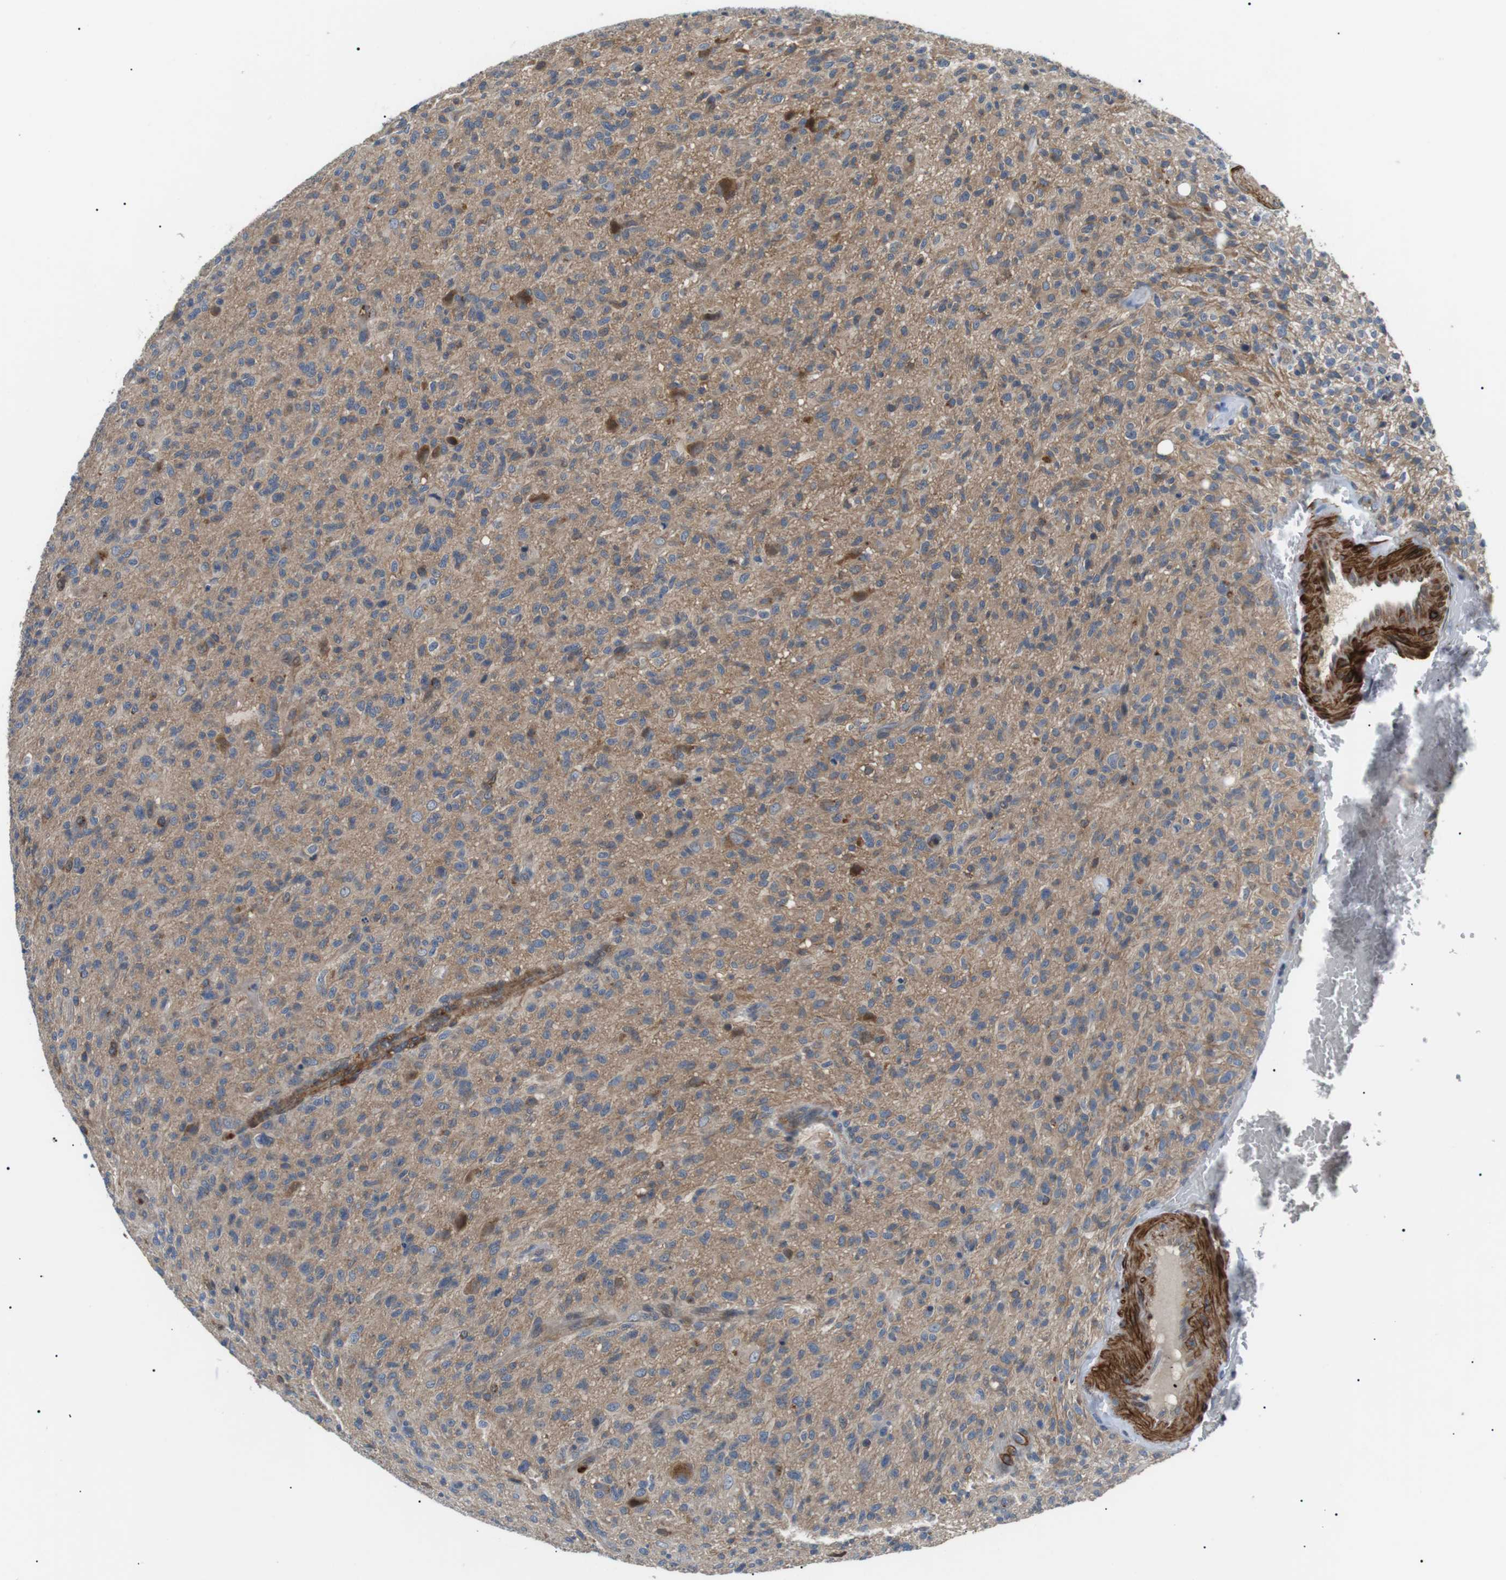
{"staining": {"intensity": "moderate", "quantity": "25%-75%", "location": "cytoplasmic/membranous"}, "tissue": "glioma", "cell_type": "Tumor cells", "image_type": "cancer", "snomed": [{"axis": "morphology", "description": "Glioma, malignant, High grade"}, {"axis": "topography", "description": "Brain"}], "caption": "Approximately 25%-75% of tumor cells in human malignant glioma (high-grade) display moderate cytoplasmic/membranous protein expression as visualized by brown immunohistochemical staining.", "gene": "DIPK1A", "patient": {"sex": "male", "age": 71}}